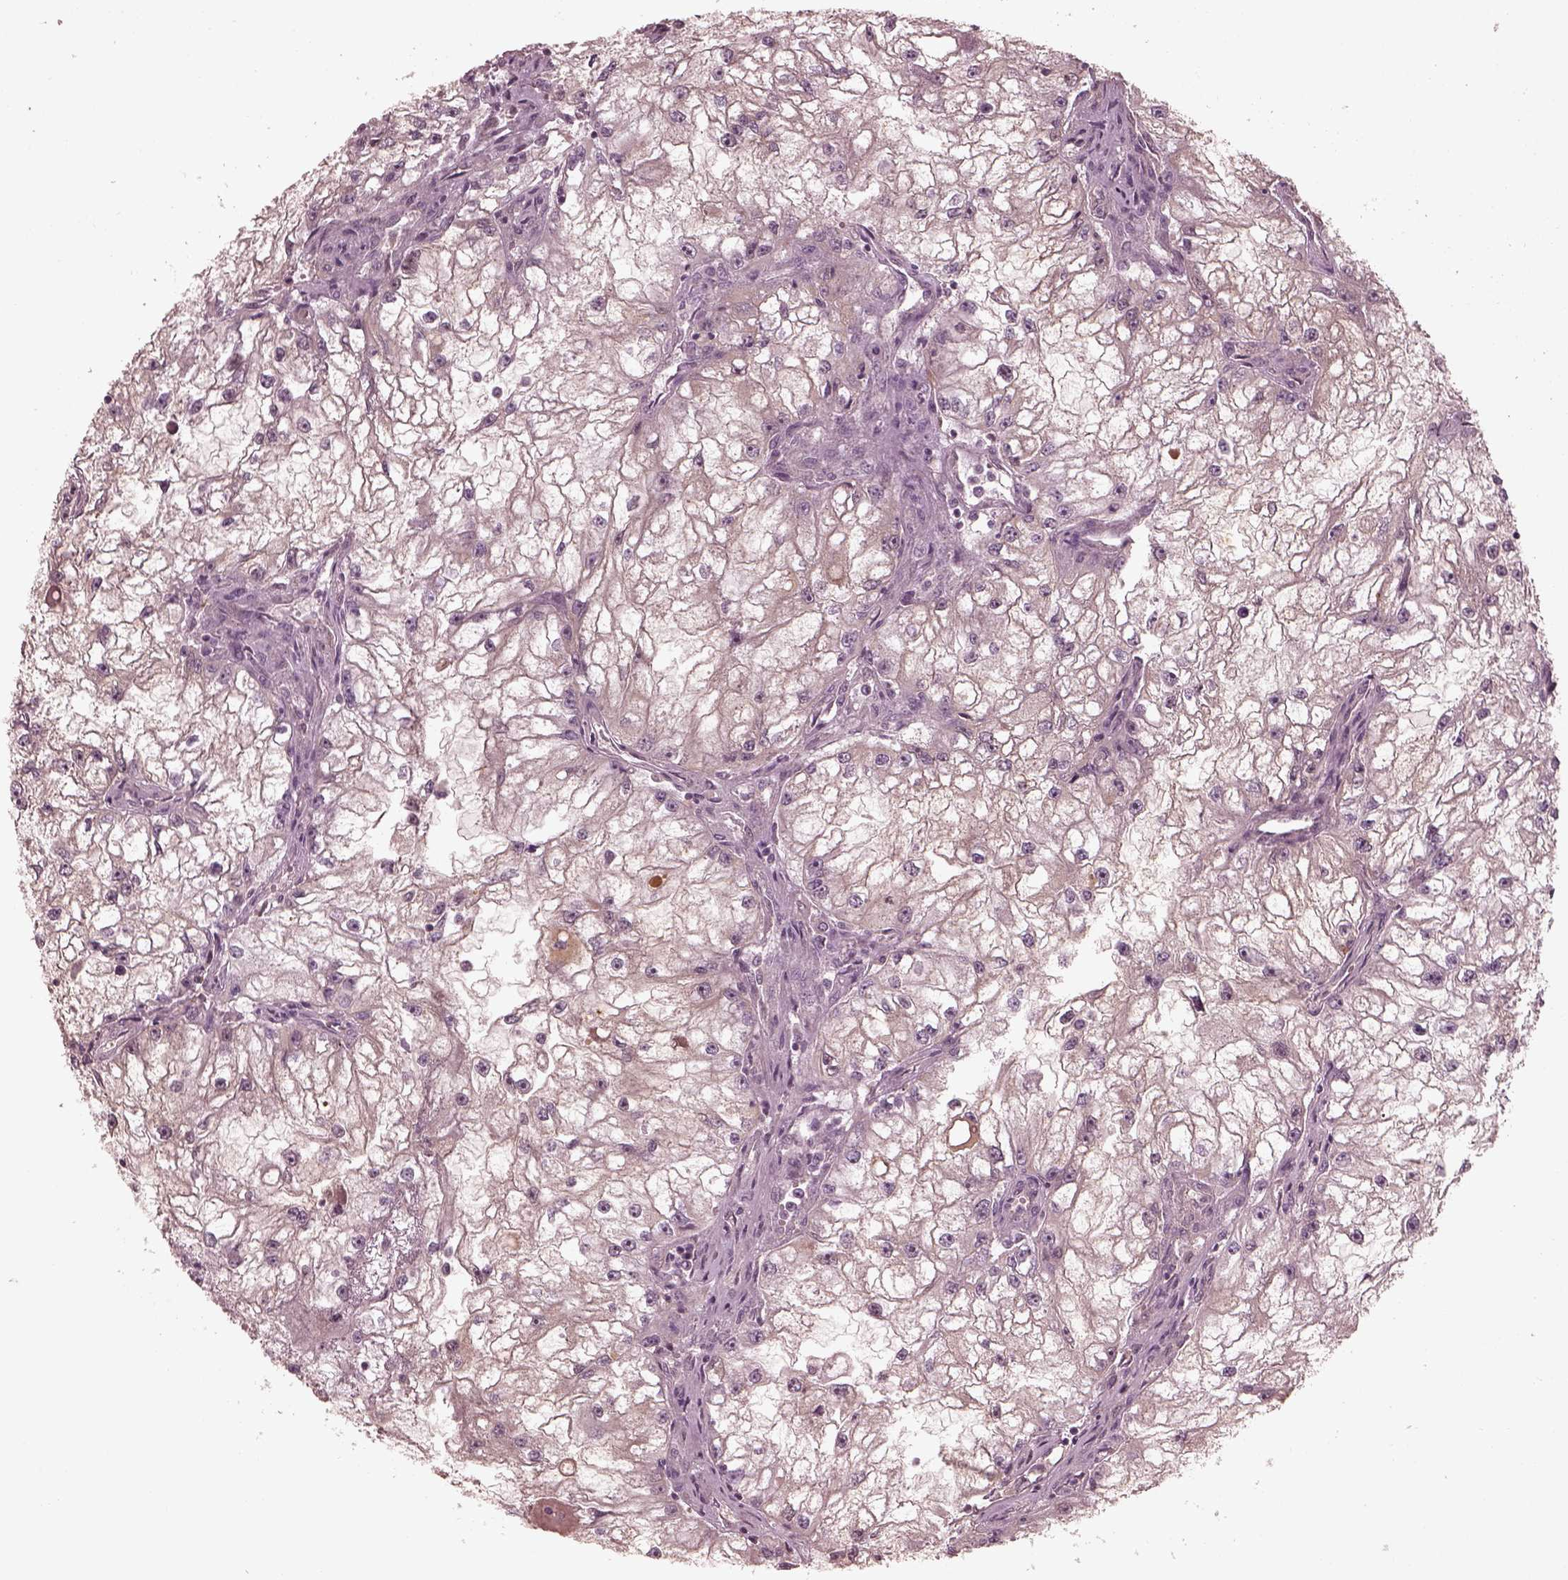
{"staining": {"intensity": "negative", "quantity": "none", "location": "none"}, "tissue": "renal cancer", "cell_type": "Tumor cells", "image_type": "cancer", "snomed": [{"axis": "morphology", "description": "Adenocarcinoma, NOS"}, {"axis": "topography", "description": "Kidney"}], "caption": "Renal adenocarcinoma was stained to show a protein in brown. There is no significant staining in tumor cells. (DAB immunohistochemistry visualized using brightfield microscopy, high magnification).", "gene": "VWA5B1", "patient": {"sex": "male", "age": 59}}